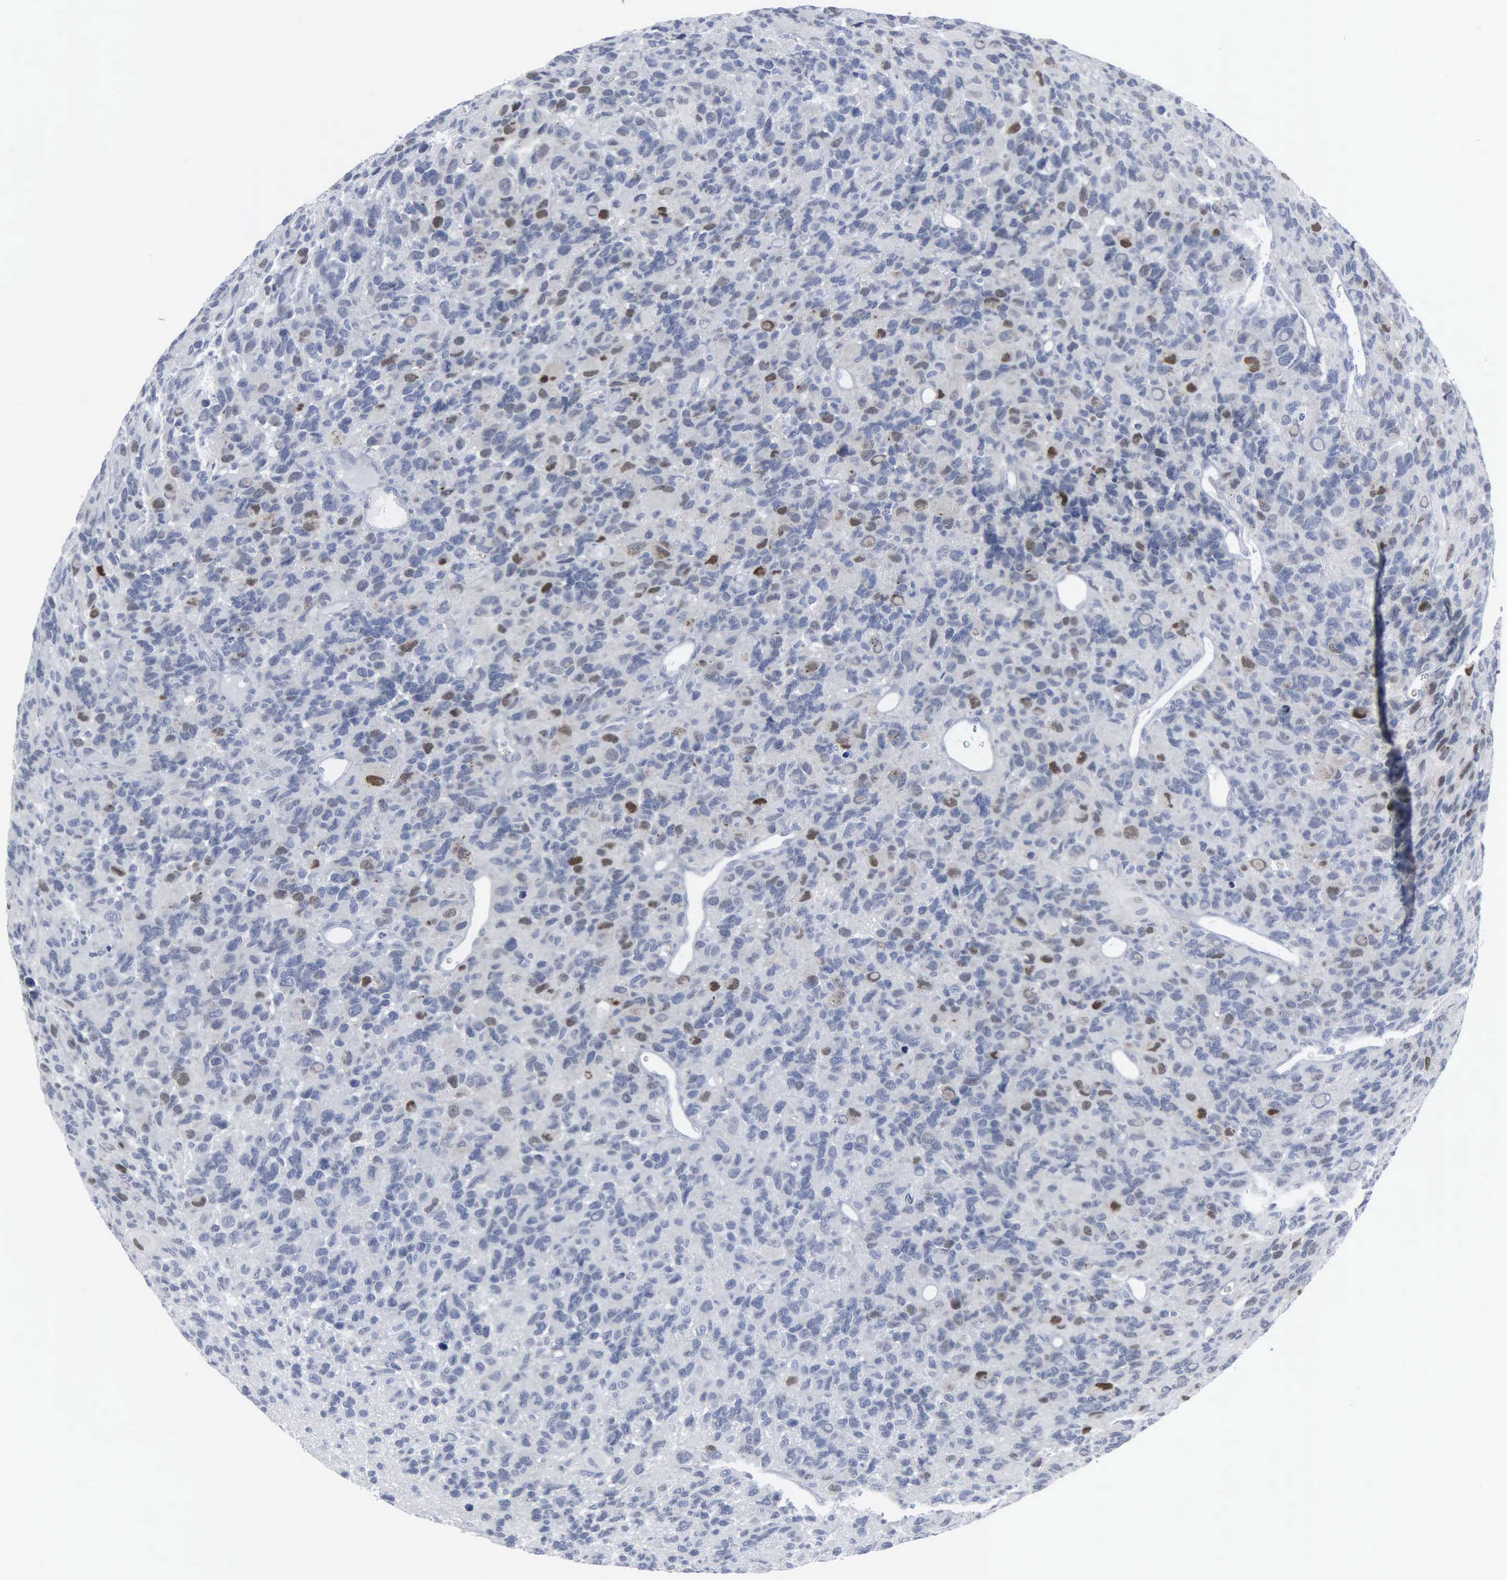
{"staining": {"intensity": "moderate", "quantity": "<25%", "location": "nuclear"}, "tissue": "glioma", "cell_type": "Tumor cells", "image_type": "cancer", "snomed": [{"axis": "morphology", "description": "Glioma, malignant, High grade"}, {"axis": "topography", "description": "Brain"}], "caption": "This micrograph shows IHC staining of glioma, with low moderate nuclear positivity in approximately <25% of tumor cells.", "gene": "CCND3", "patient": {"sex": "male", "age": 77}}